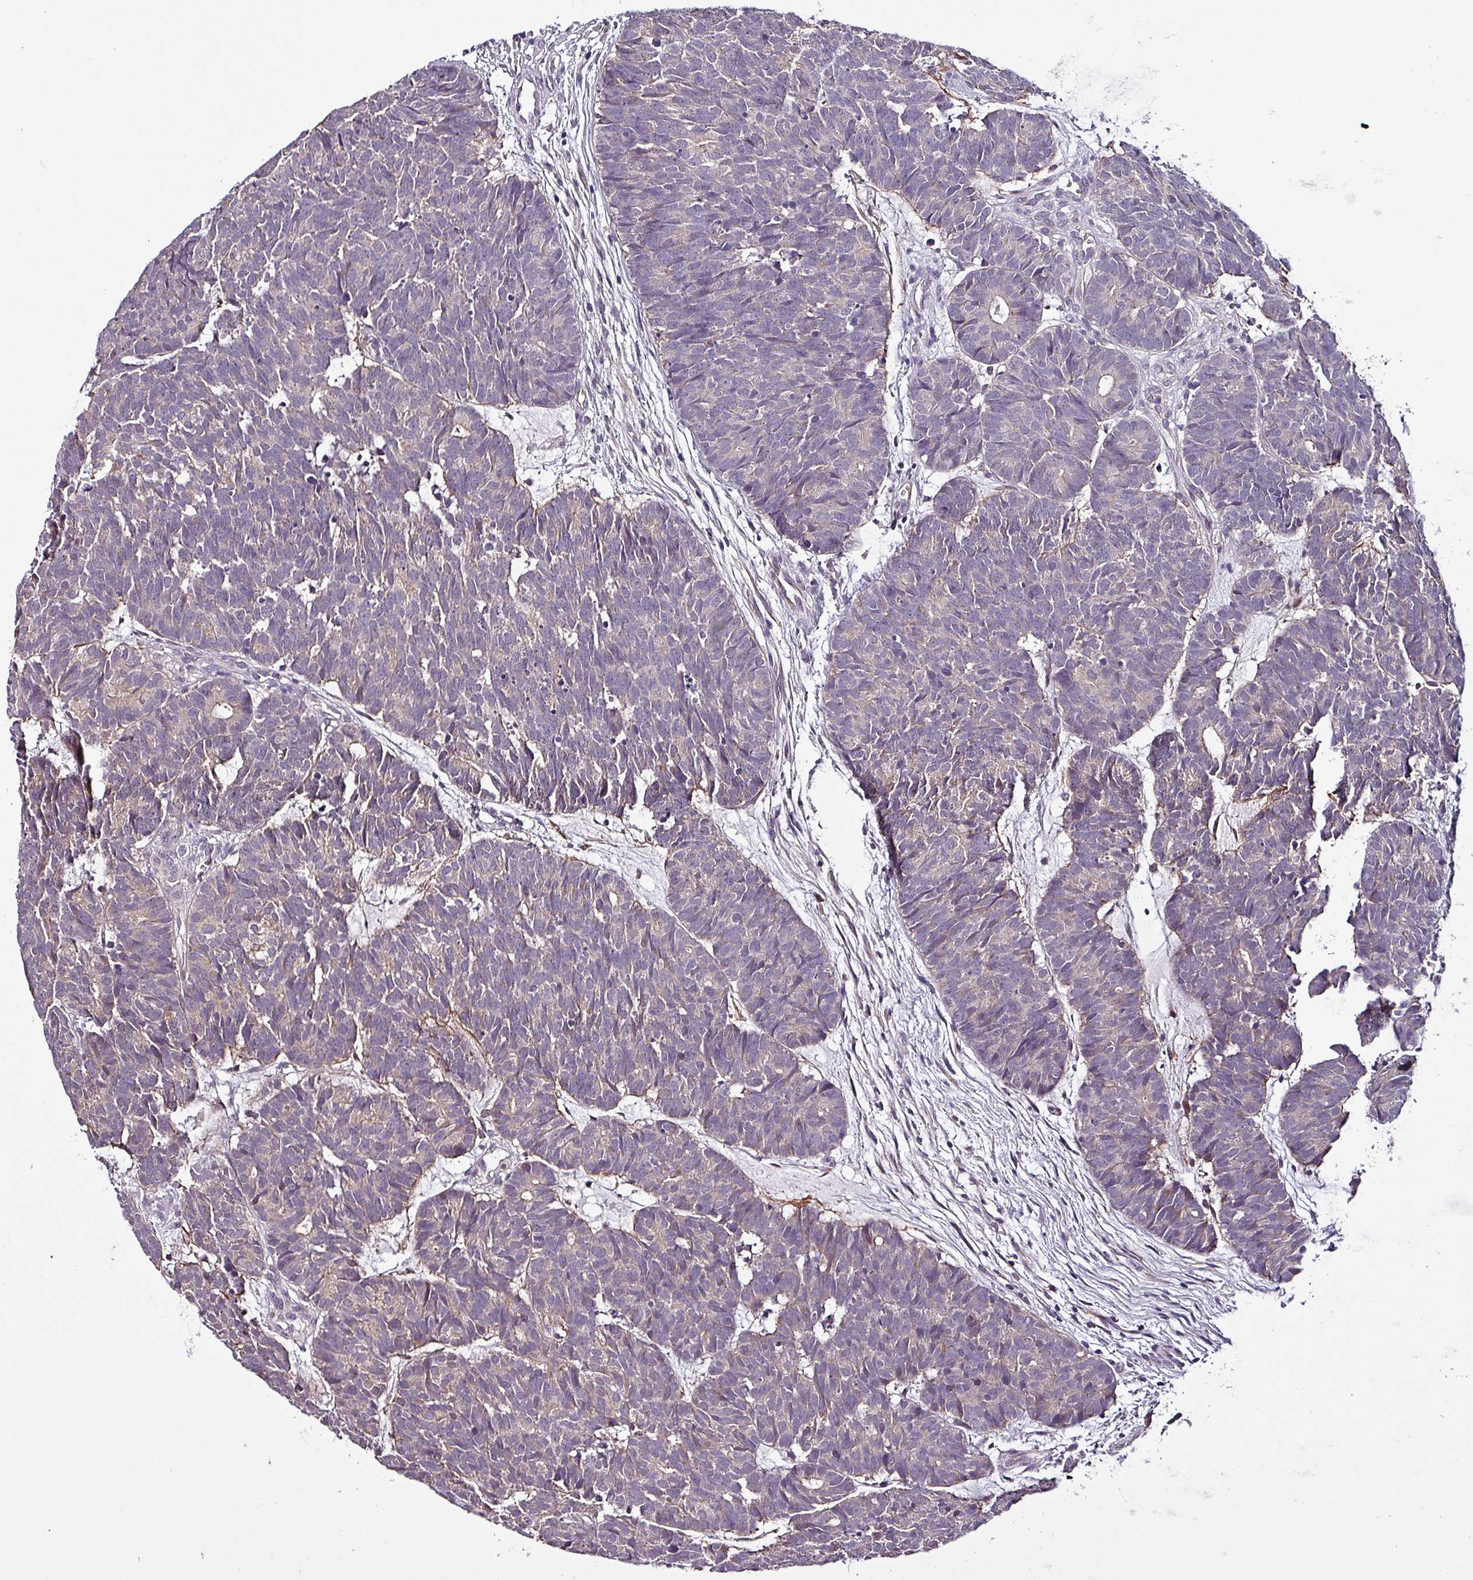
{"staining": {"intensity": "weak", "quantity": "<25%", "location": "cytoplasmic/membranous"}, "tissue": "head and neck cancer", "cell_type": "Tumor cells", "image_type": "cancer", "snomed": [{"axis": "morphology", "description": "Adenocarcinoma, NOS"}, {"axis": "topography", "description": "Head-Neck"}], "caption": "Immunohistochemical staining of head and neck cancer shows no significant expression in tumor cells.", "gene": "GRAPL", "patient": {"sex": "female", "age": 81}}